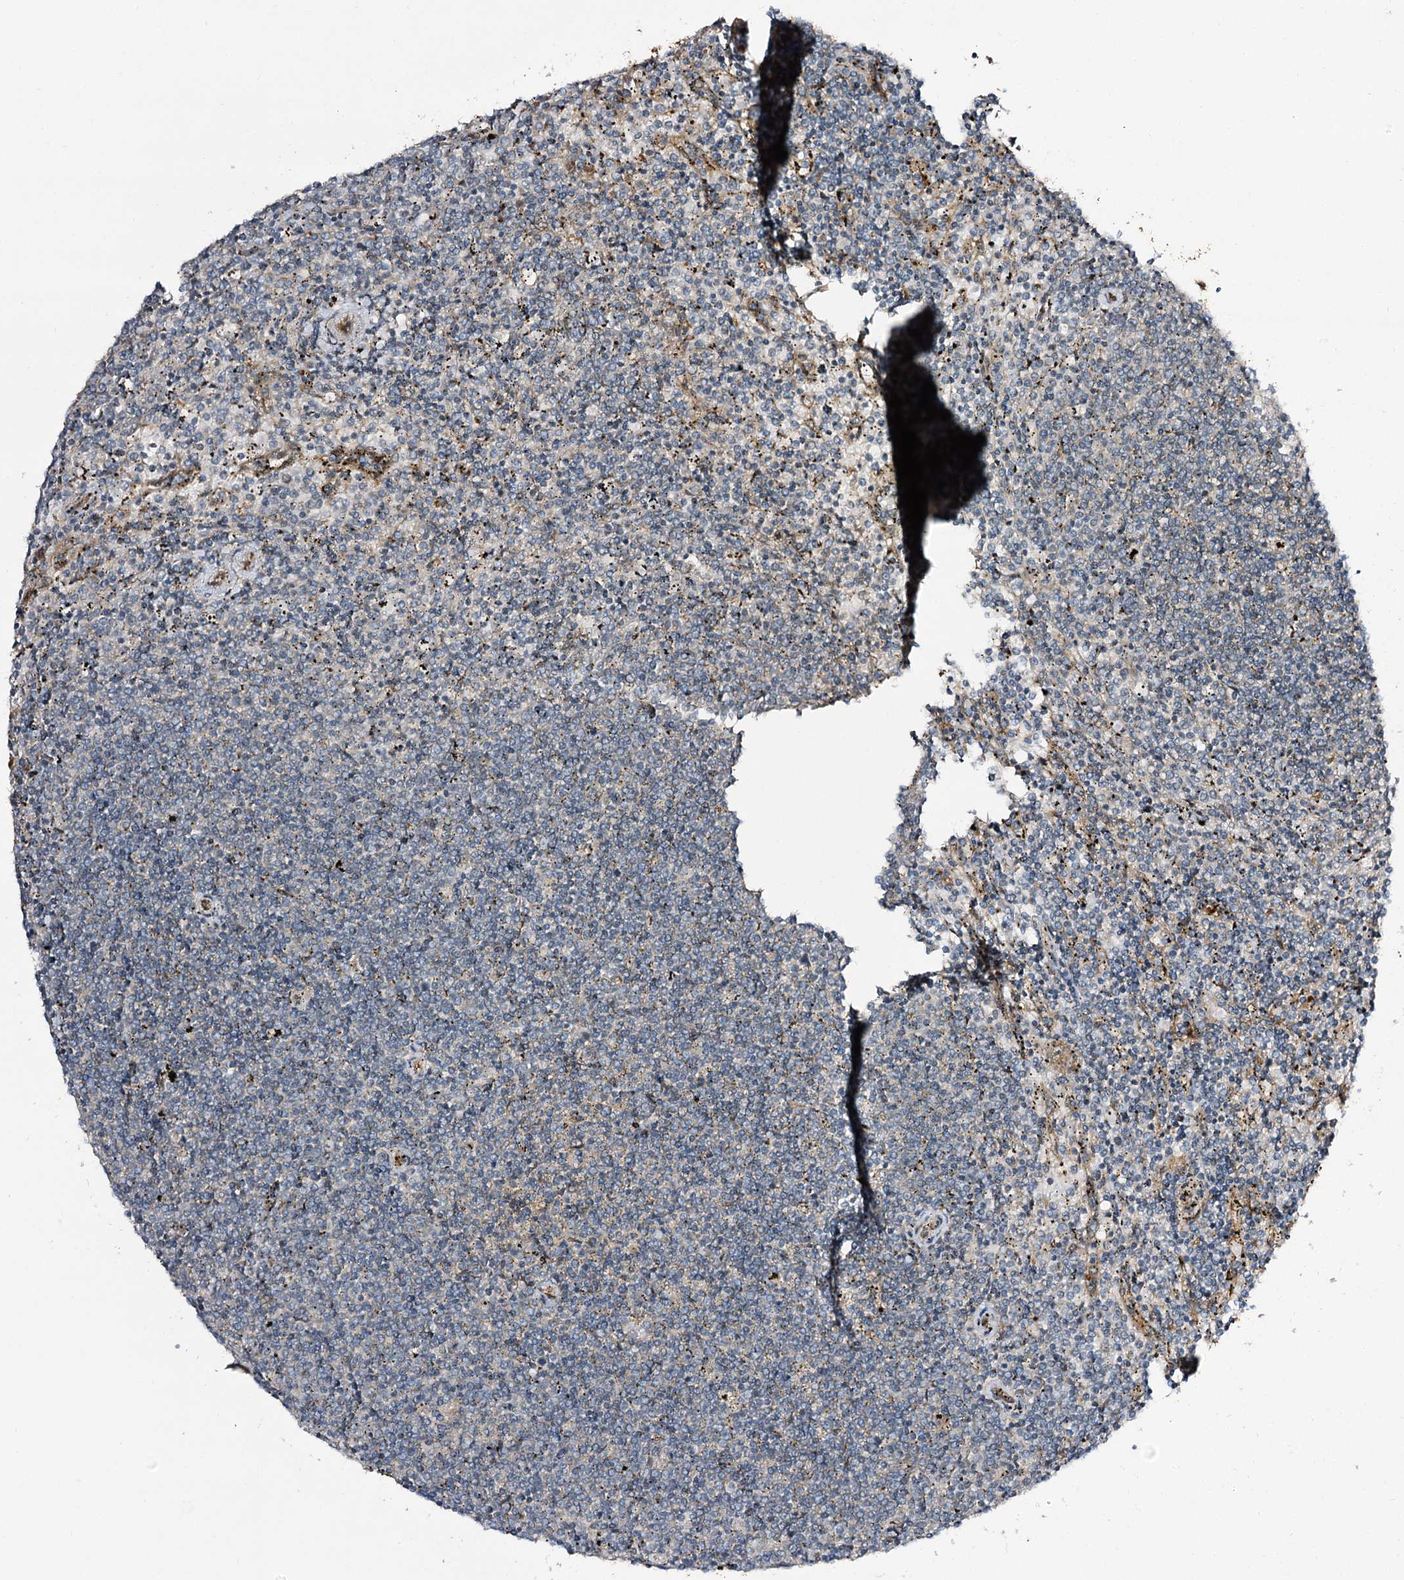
{"staining": {"intensity": "negative", "quantity": "none", "location": "none"}, "tissue": "lymphoma", "cell_type": "Tumor cells", "image_type": "cancer", "snomed": [{"axis": "morphology", "description": "Malignant lymphoma, non-Hodgkin's type, Low grade"}, {"axis": "topography", "description": "Spleen"}], "caption": "This micrograph is of lymphoma stained with IHC to label a protein in brown with the nuclei are counter-stained blue. There is no staining in tumor cells. (DAB immunohistochemistry visualized using brightfield microscopy, high magnification).", "gene": "C11orf80", "patient": {"sex": "female", "age": 50}}